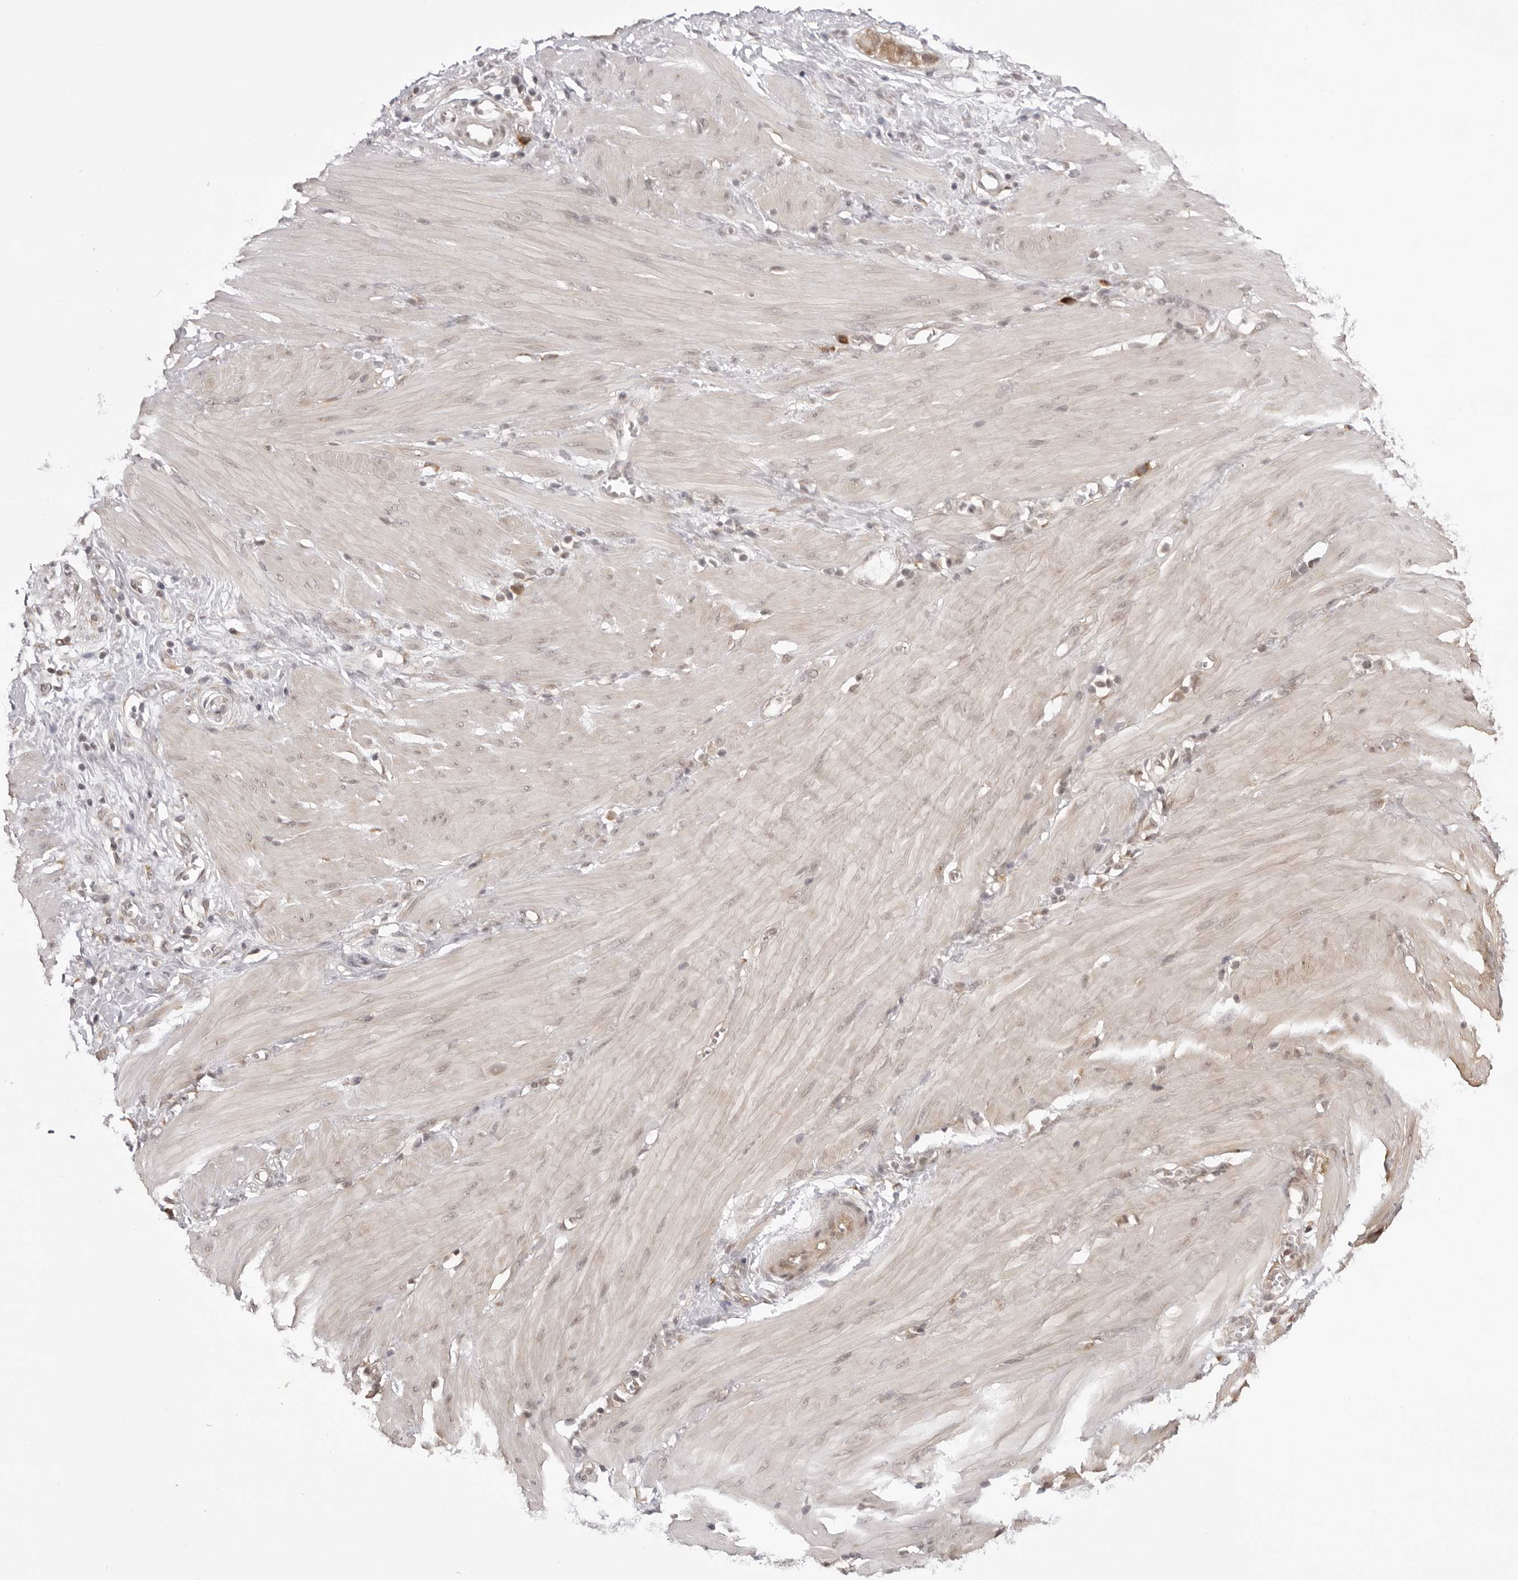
{"staining": {"intensity": "weak", "quantity": "<25%", "location": "cytoplasmic/membranous"}, "tissue": "stomach cancer", "cell_type": "Tumor cells", "image_type": "cancer", "snomed": [{"axis": "morphology", "description": "Adenocarcinoma, NOS"}, {"axis": "topography", "description": "Stomach"}, {"axis": "topography", "description": "Stomach, lower"}], "caption": "DAB immunohistochemical staining of stomach cancer (adenocarcinoma) demonstrates no significant positivity in tumor cells.", "gene": "ZC3H11A", "patient": {"sex": "female", "age": 48}}